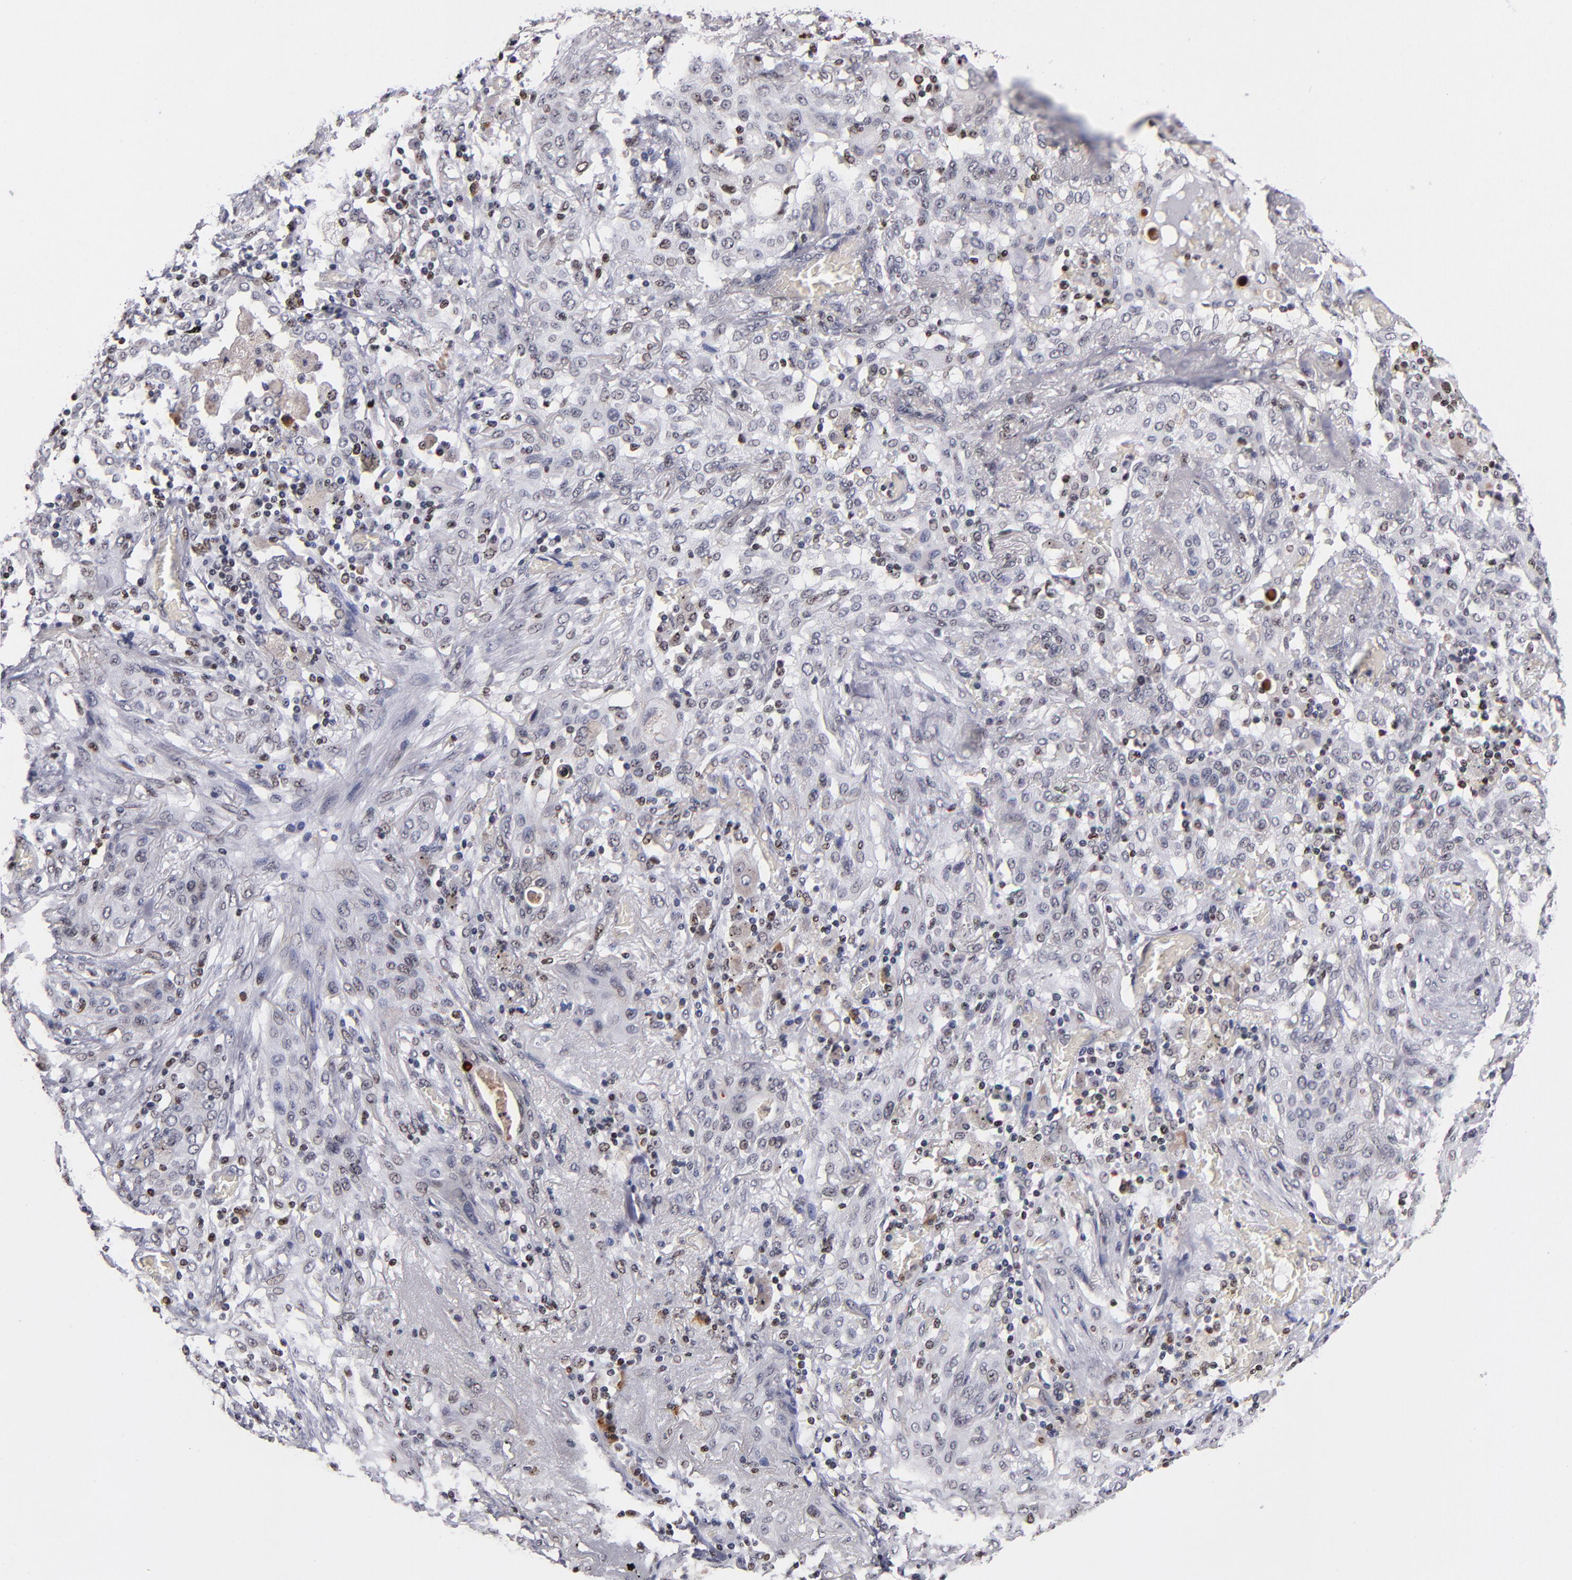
{"staining": {"intensity": "negative", "quantity": "none", "location": "none"}, "tissue": "lung cancer", "cell_type": "Tumor cells", "image_type": "cancer", "snomed": [{"axis": "morphology", "description": "Squamous cell carcinoma, NOS"}, {"axis": "topography", "description": "Lung"}], "caption": "This is an immunohistochemistry (IHC) histopathology image of human lung cancer. There is no staining in tumor cells.", "gene": "KDM6A", "patient": {"sex": "female", "age": 47}}